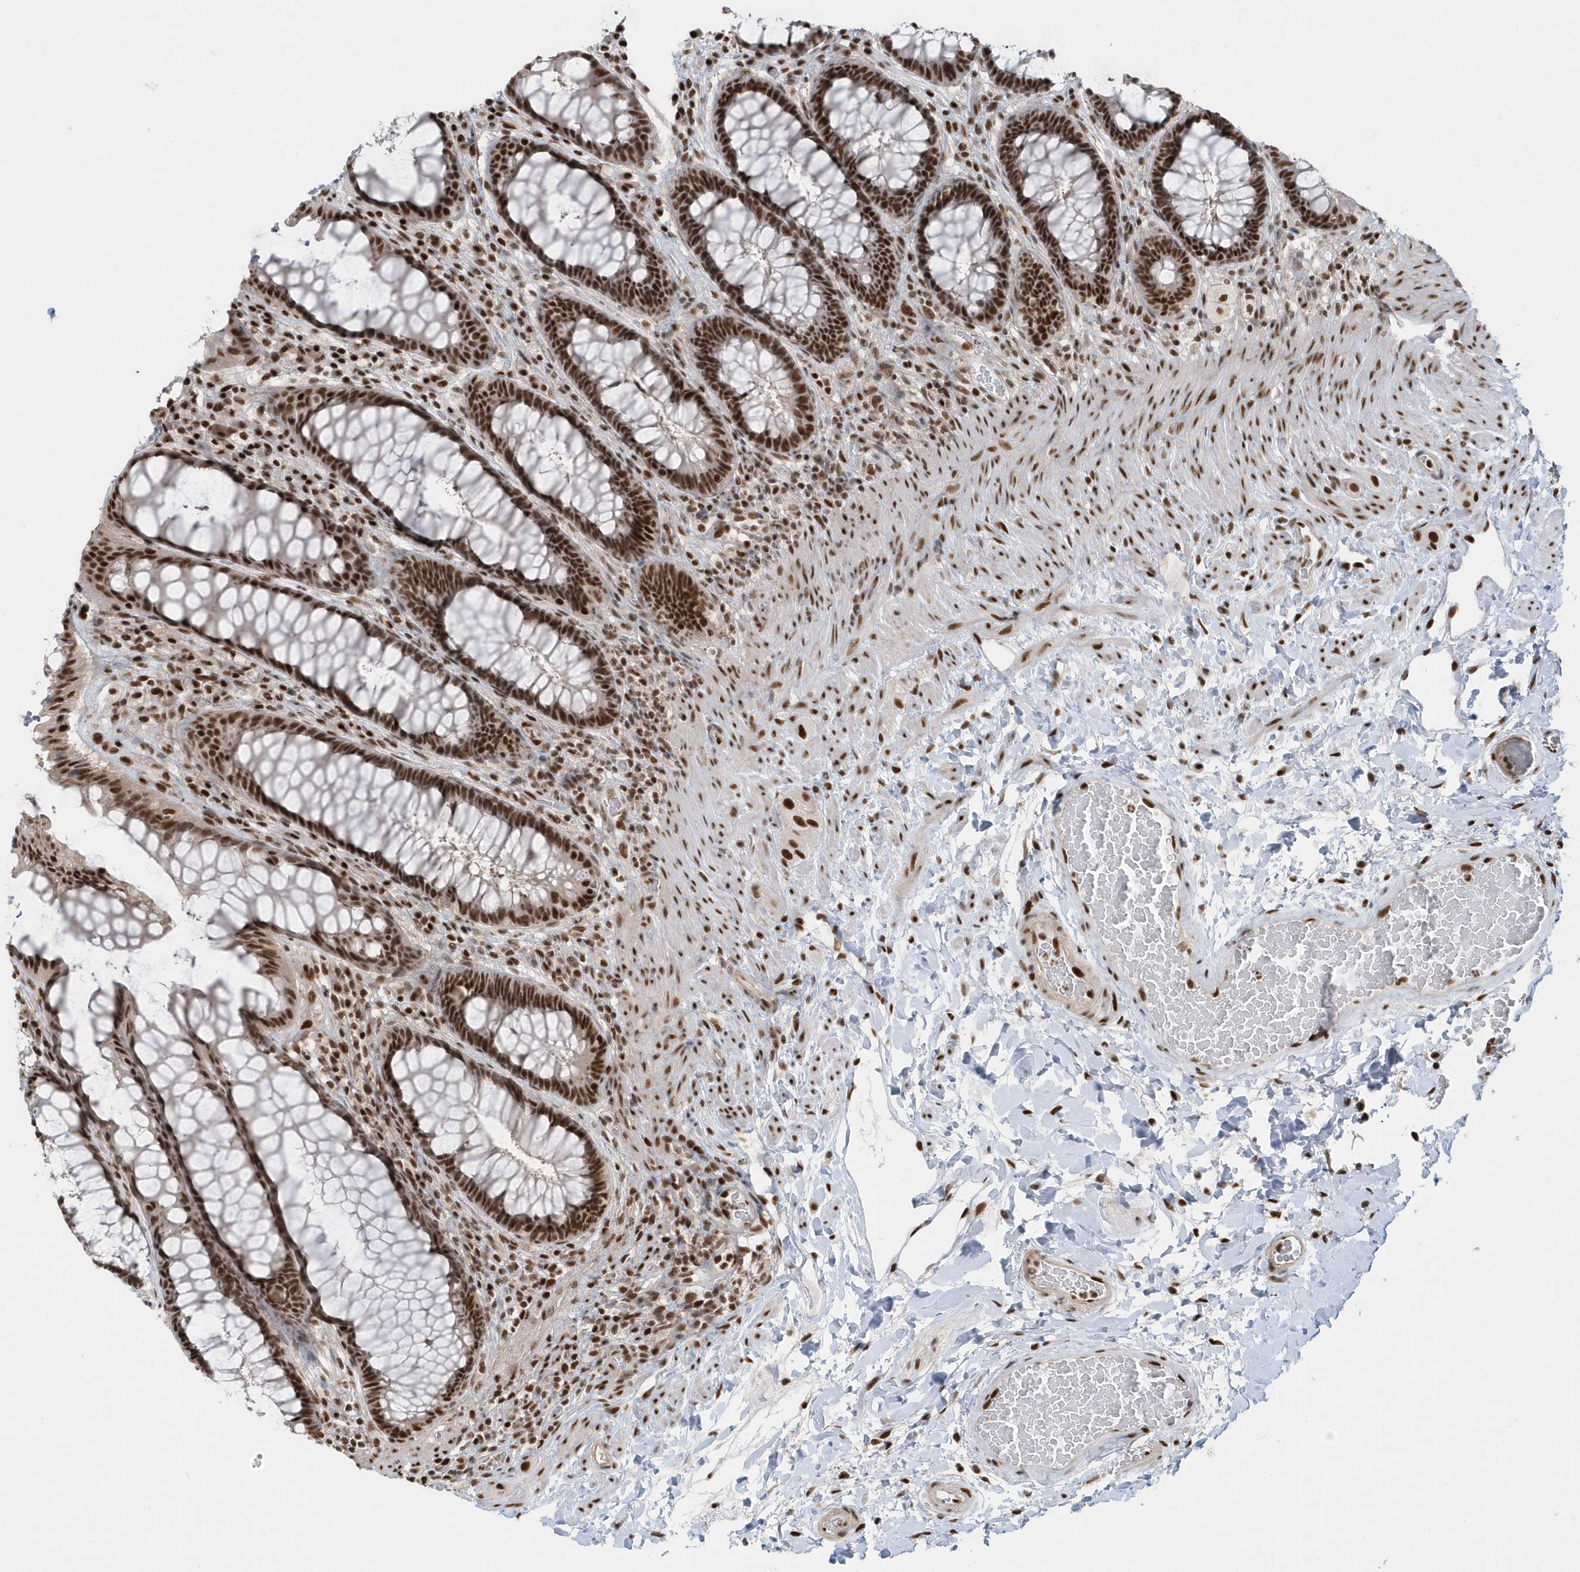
{"staining": {"intensity": "strong", "quantity": ">75%", "location": "nuclear"}, "tissue": "rectum", "cell_type": "Glandular cells", "image_type": "normal", "snomed": [{"axis": "morphology", "description": "Normal tissue, NOS"}, {"axis": "topography", "description": "Rectum"}], "caption": "DAB (3,3'-diaminobenzidine) immunohistochemical staining of unremarkable human rectum displays strong nuclear protein positivity in approximately >75% of glandular cells. (Brightfield microscopy of DAB IHC at high magnification).", "gene": "SEPHS1", "patient": {"sex": "female", "age": 46}}